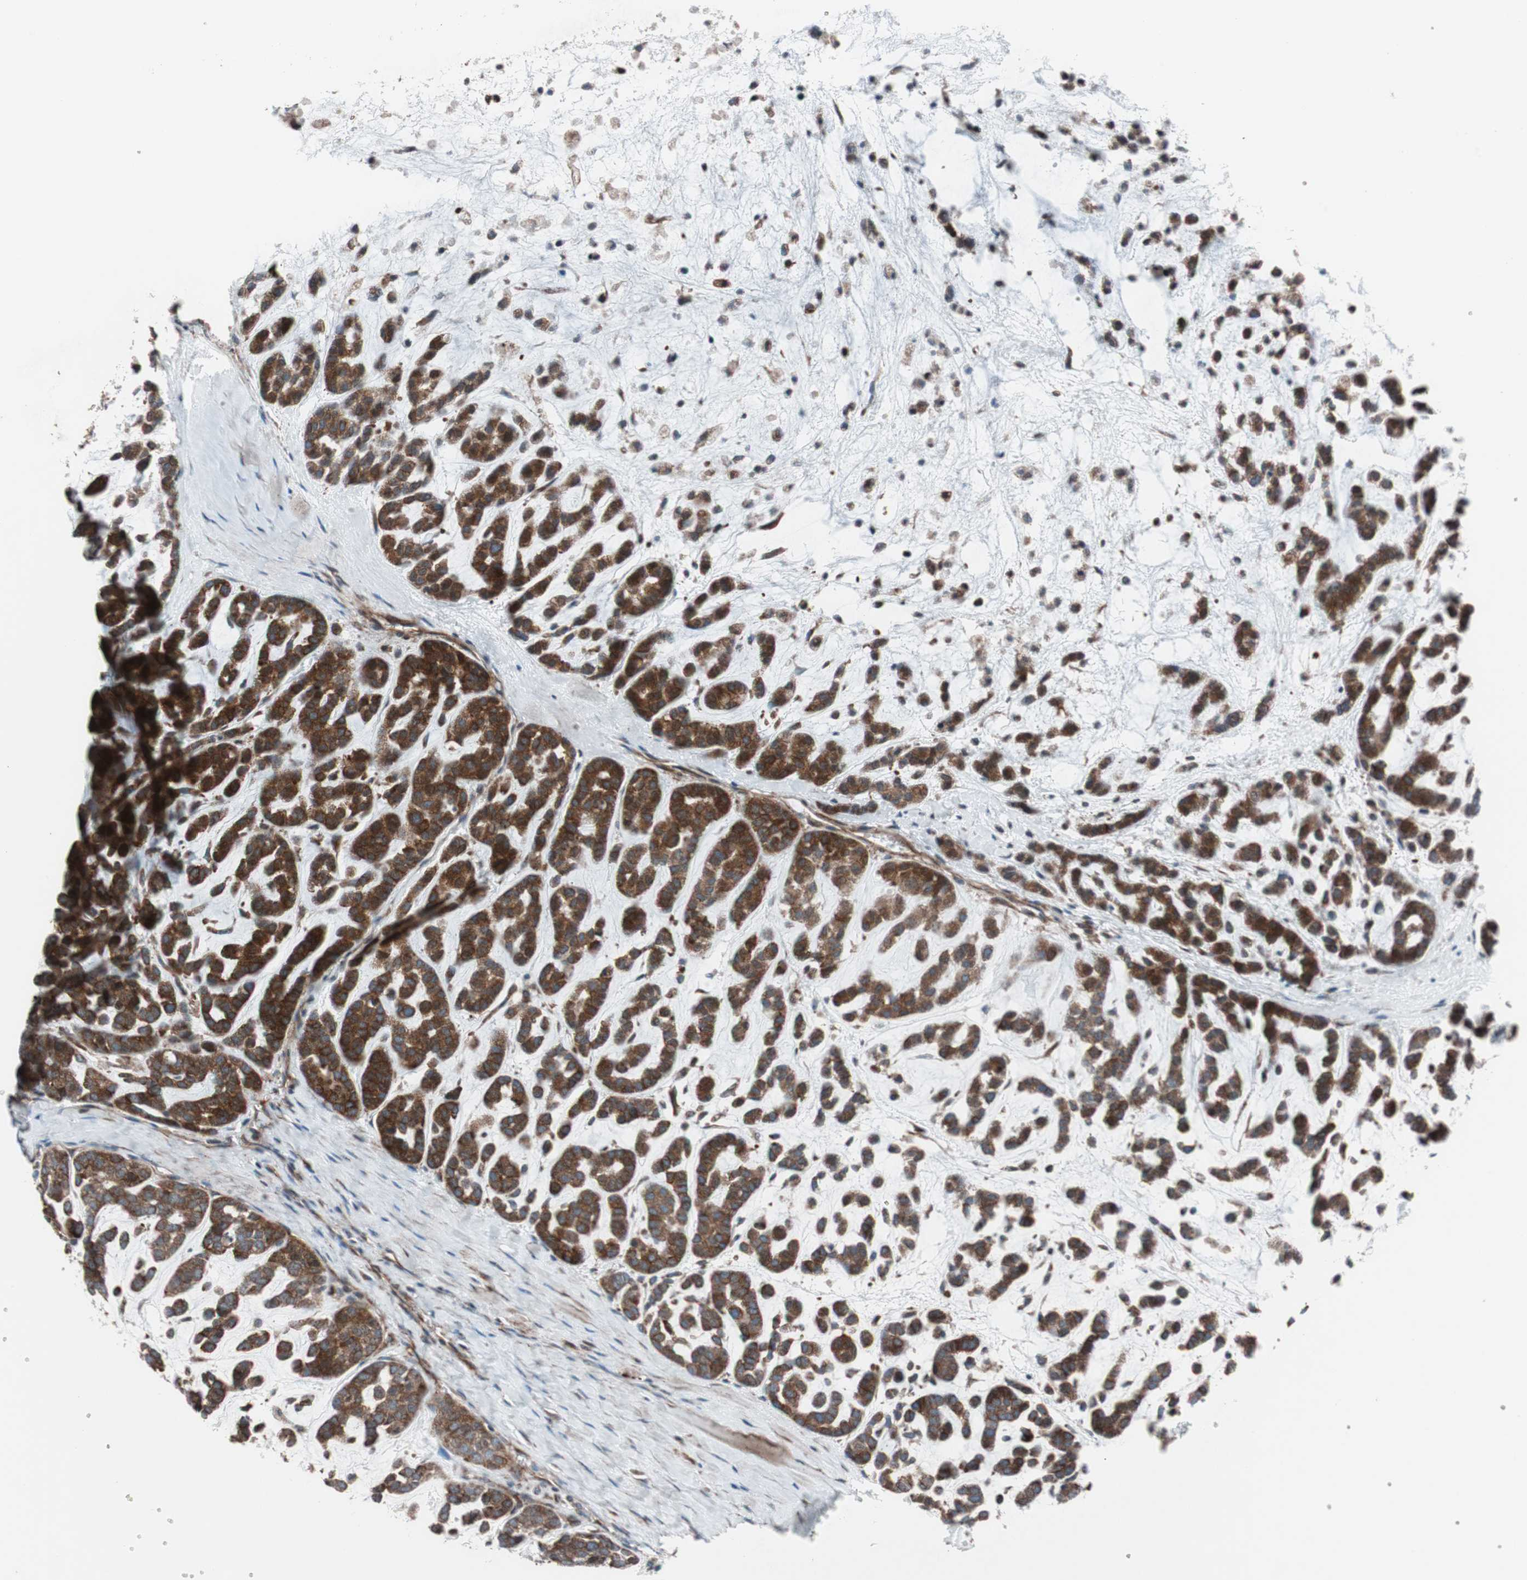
{"staining": {"intensity": "strong", "quantity": ">75%", "location": "cytoplasmic/membranous"}, "tissue": "head and neck cancer", "cell_type": "Tumor cells", "image_type": "cancer", "snomed": [{"axis": "morphology", "description": "Adenocarcinoma, NOS"}, {"axis": "morphology", "description": "Adenoma, NOS"}, {"axis": "topography", "description": "Head-Neck"}], "caption": "IHC (DAB) staining of human adenoma (head and neck) shows strong cytoplasmic/membranous protein expression in approximately >75% of tumor cells. (DAB IHC with brightfield microscopy, high magnification).", "gene": "CCL14", "patient": {"sex": "female", "age": 55}}